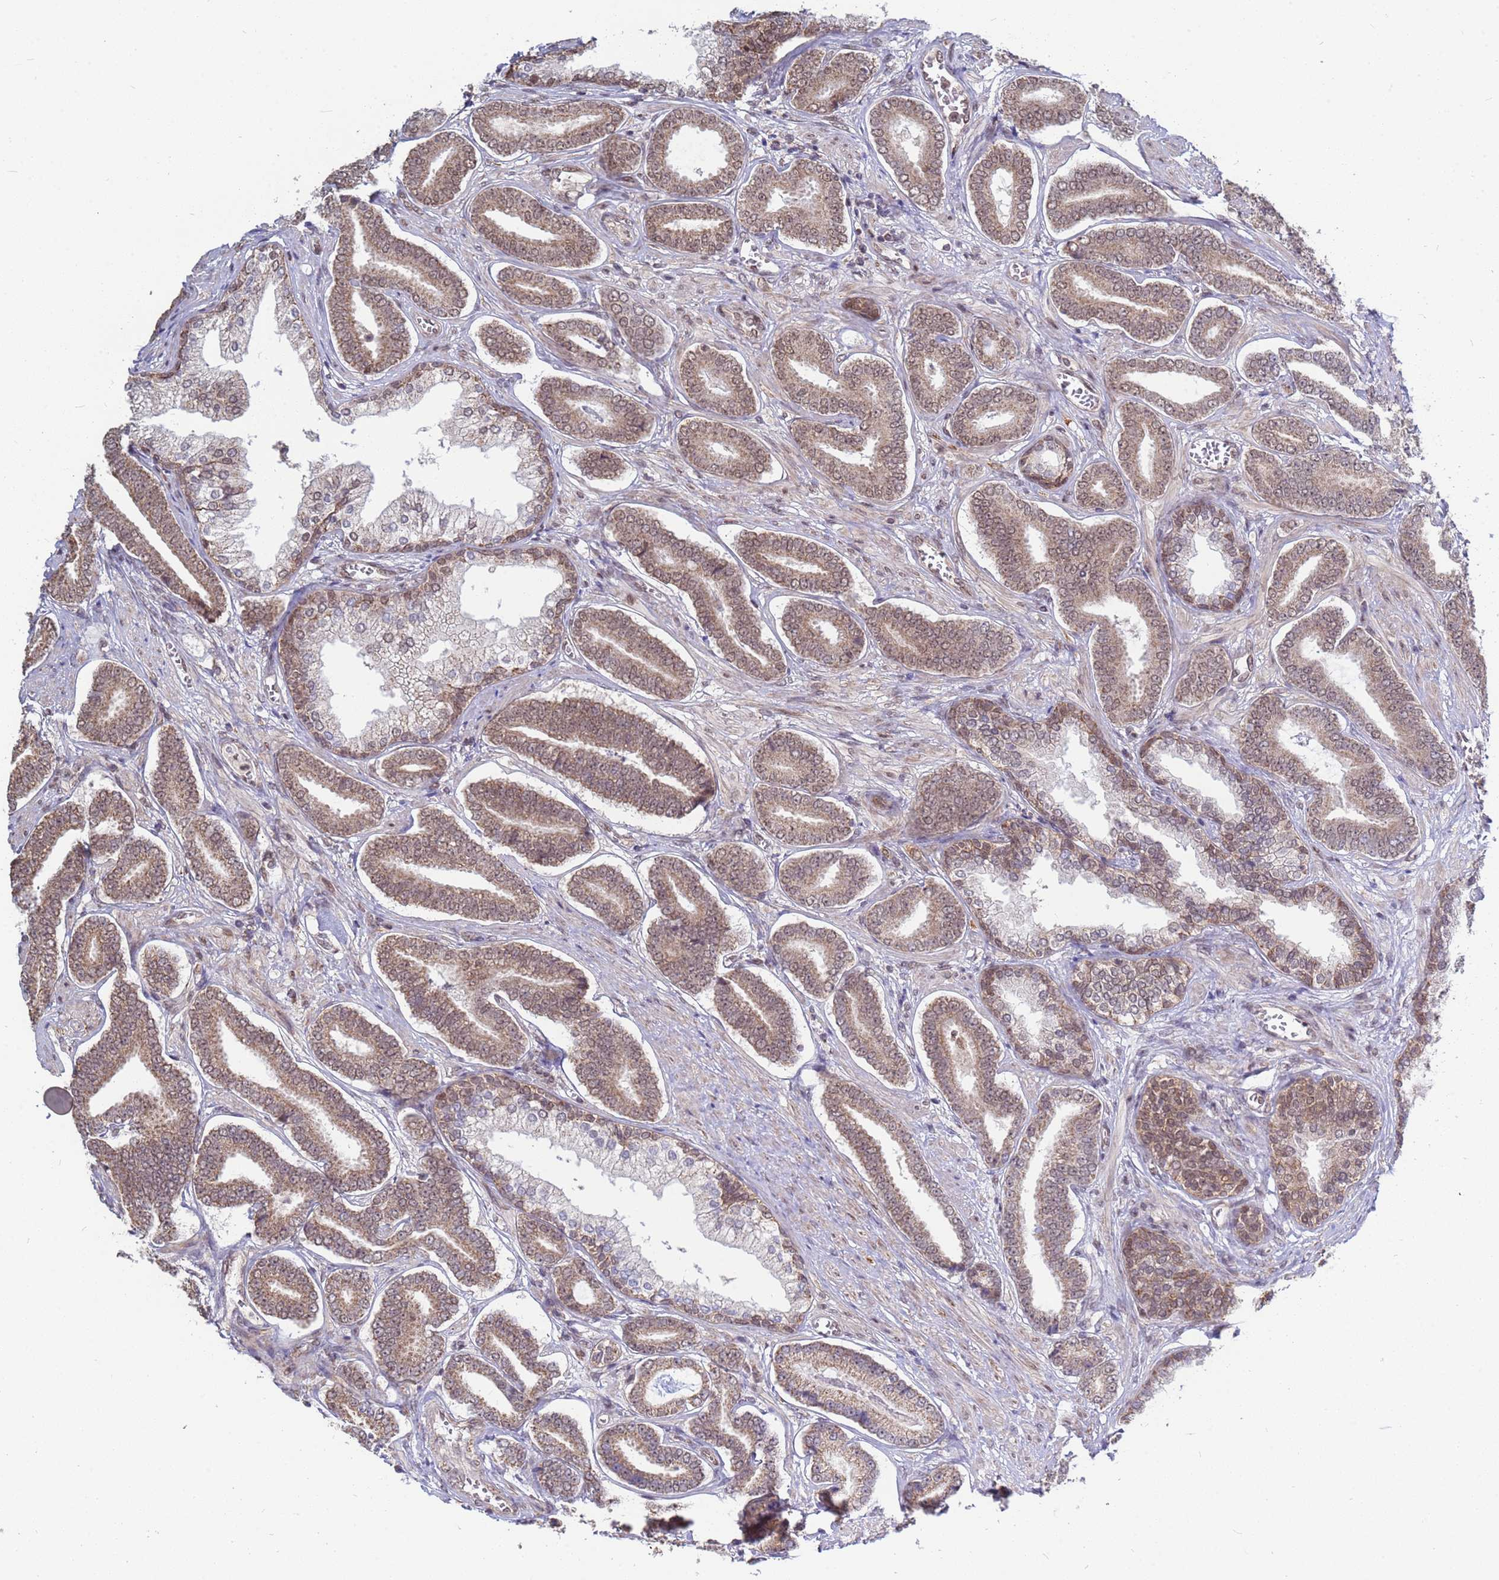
{"staining": {"intensity": "moderate", "quantity": ">75%", "location": "cytoplasmic/membranous,nuclear"}, "tissue": "prostate cancer", "cell_type": "Tumor cells", "image_type": "cancer", "snomed": [{"axis": "morphology", "description": "Adenocarcinoma, NOS"}, {"axis": "topography", "description": "Prostate and seminal vesicle, NOS"}], "caption": "Tumor cells display medium levels of moderate cytoplasmic/membranous and nuclear staining in about >75% of cells in adenocarcinoma (prostate). (DAB (3,3'-diaminobenzidine) IHC with brightfield microscopy, high magnification).", "gene": "DENND2B", "patient": {"sex": "male", "age": 76}}